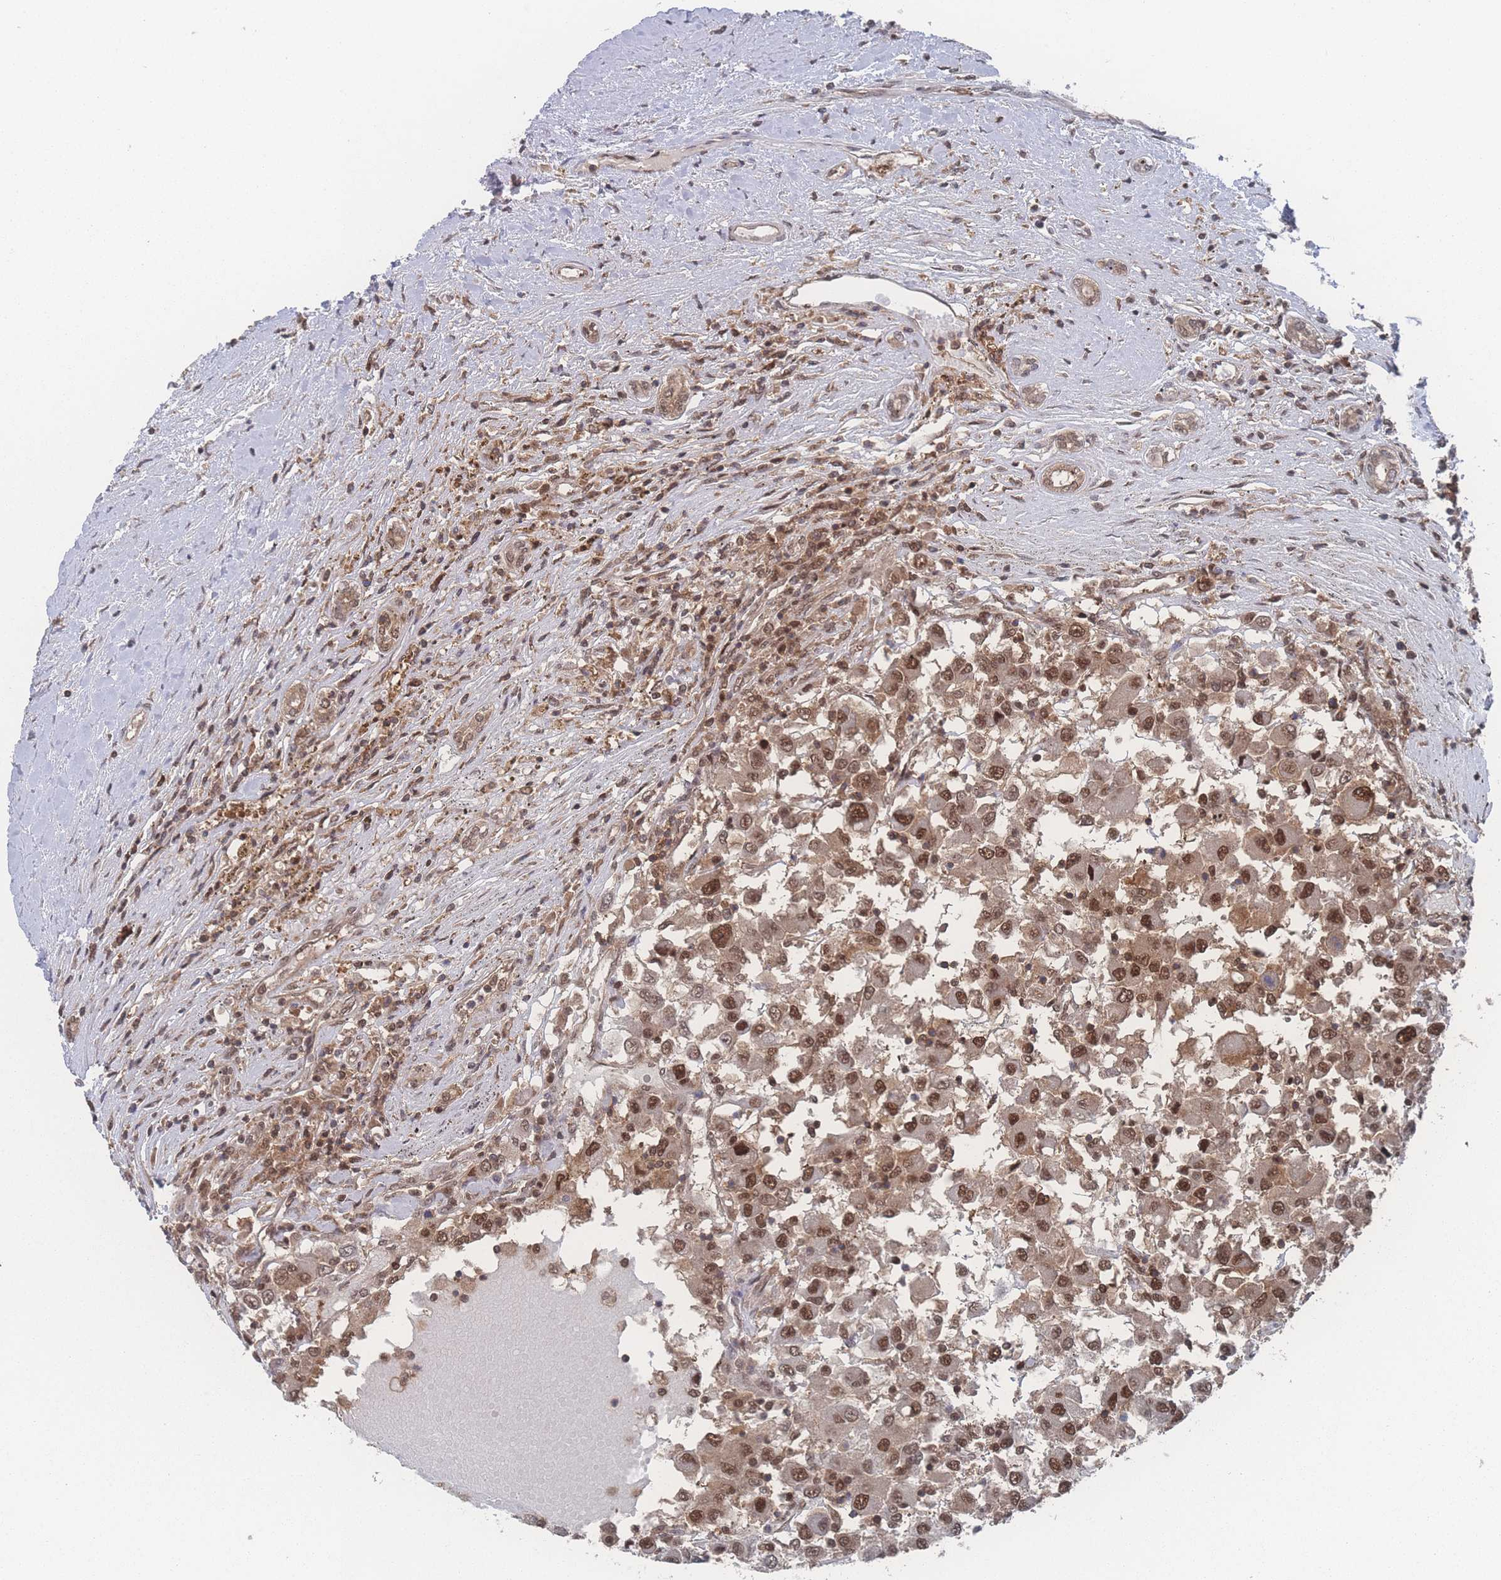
{"staining": {"intensity": "moderate", "quantity": ">75%", "location": "cytoplasmic/membranous,nuclear"}, "tissue": "renal cancer", "cell_type": "Tumor cells", "image_type": "cancer", "snomed": [{"axis": "morphology", "description": "Adenocarcinoma, NOS"}, {"axis": "topography", "description": "Kidney"}], "caption": "Renal cancer tissue reveals moderate cytoplasmic/membranous and nuclear expression in about >75% of tumor cells The protein is stained brown, and the nuclei are stained in blue (DAB IHC with brightfield microscopy, high magnification).", "gene": "PSMA1", "patient": {"sex": "female", "age": 67}}